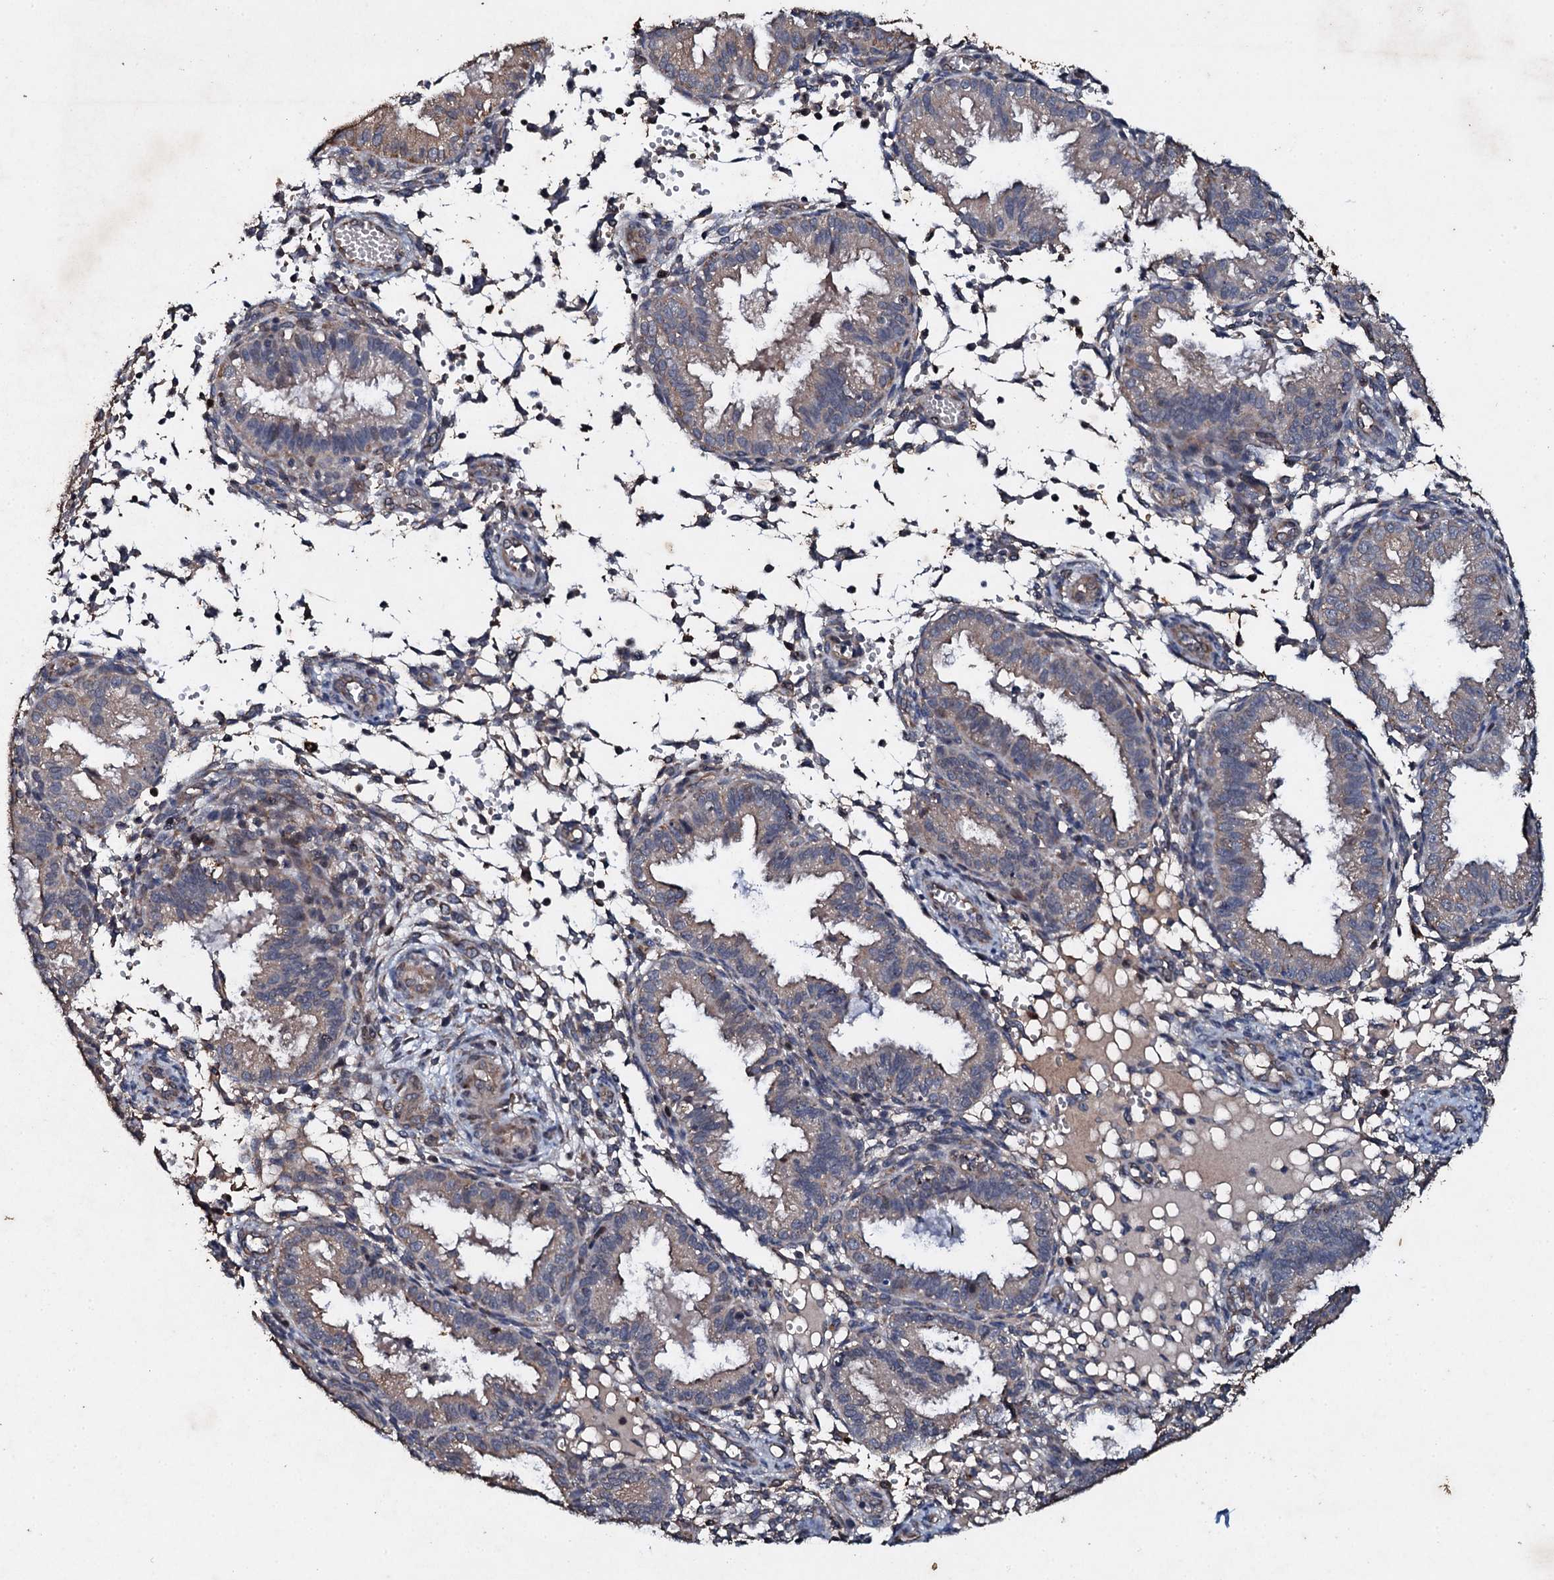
{"staining": {"intensity": "negative", "quantity": "none", "location": "none"}, "tissue": "endometrium", "cell_type": "Cells in endometrial stroma", "image_type": "normal", "snomed": [{"axis": "morphology", "description": "Normal tissue, NOS"}, {"axis": "topography", "description": "Endometrium"}], "caption": "Immunohistochemistry of benign endometrium displays no expression in cells in endometrial stroma.", "gene": "ADAMTS10", "patient": {"sex": "female", "age": 33}}